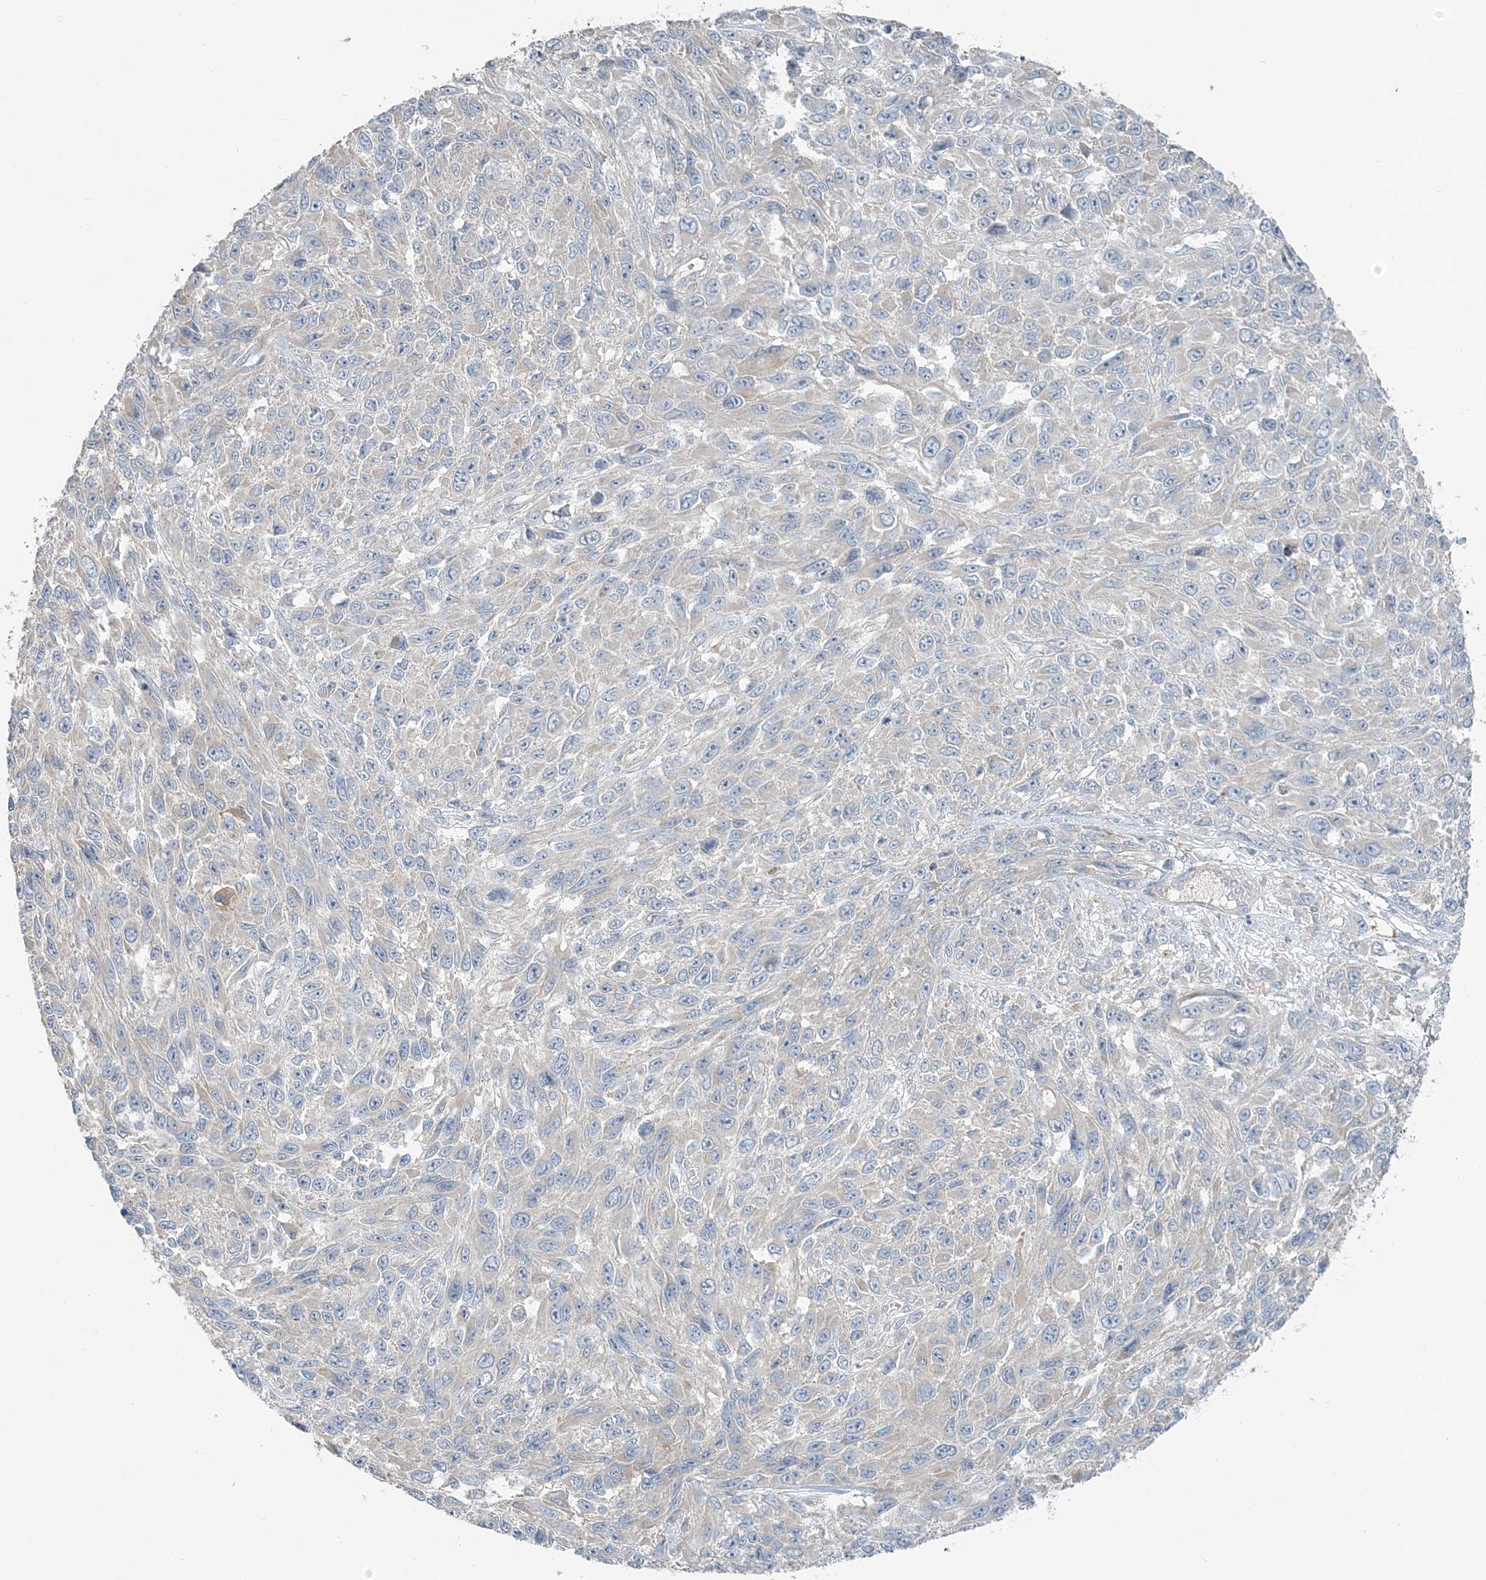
{"staining": {"intensity": "negative", "quantity": "none", "location": "none"}, "tissue": "melanoma", "cell_type": "Tumor cells", "image_type": "cancer", "snomed": [{"axis": "morphology", "description": "Malignant melanoma, NOS"}, {"axis": "topography", "description": "Skin"}], "caption": "Protein analysis of melanoma displays no significant staining in tumor cells.", "gene": "SLC4A10", "patient": {"sex": "female", "age": 96}}